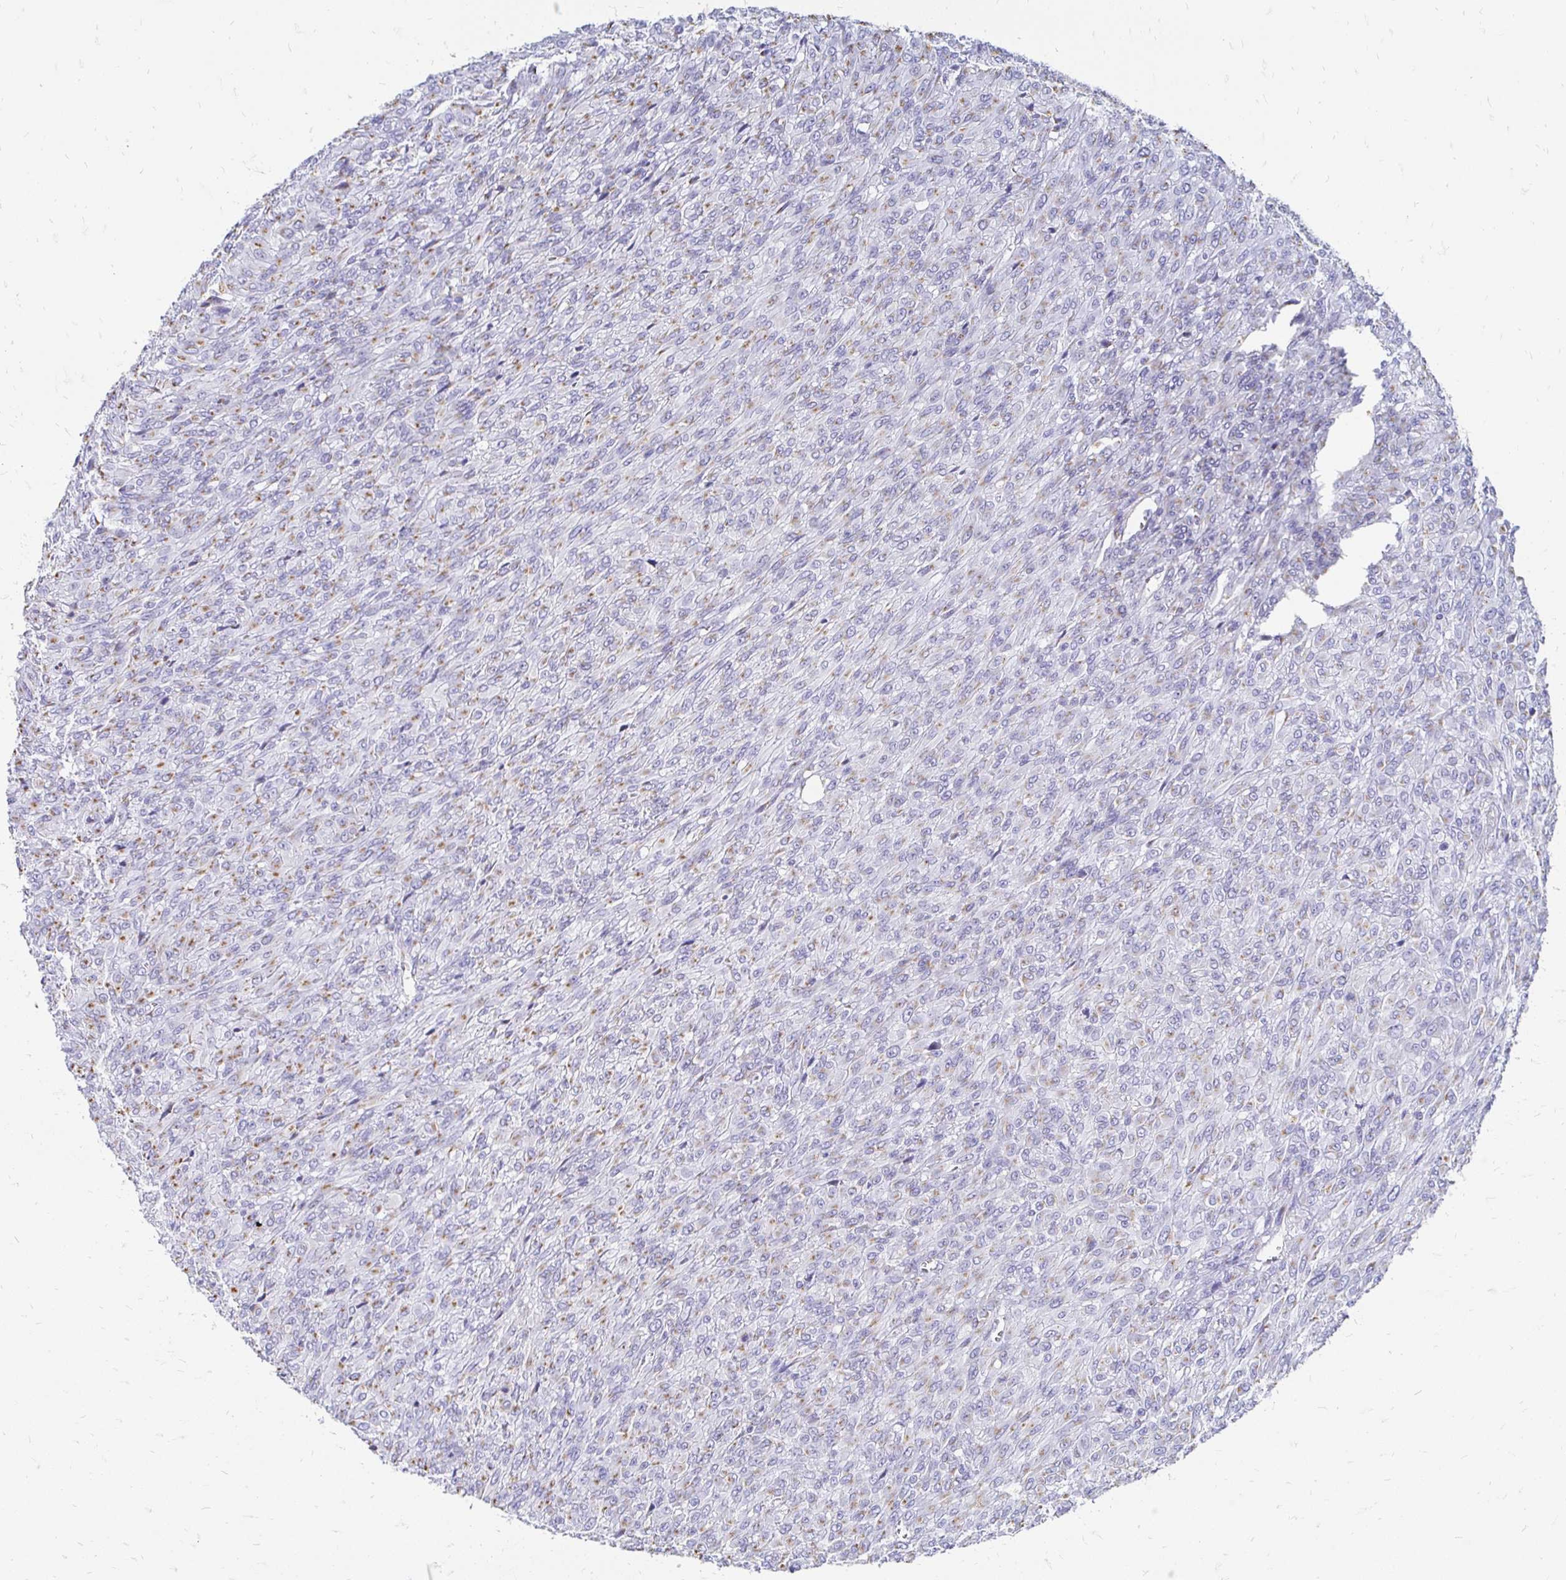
{"staining": {"intensity": "weak", "quantity": "25%-75%", "location": "cytoplasmic/membranous"}, "tissue": "renal cancer", "cell_type": "Tumor cells", "image_type": "cancer", "snomed": [{"axis": "morphology", "description": "Adenocarcinoma, NOS"}, {"axis": "topography", "description": "Kidney"}], "caption": "This histopathology image demonstrates IHC staining of adenocarcinoma (renal), with low weak cytoplasmic/membranous expression in about 25%-75% of tumor cells.", "gene": "PAGE4", "patient": {"sex": "male", "age": 58}}